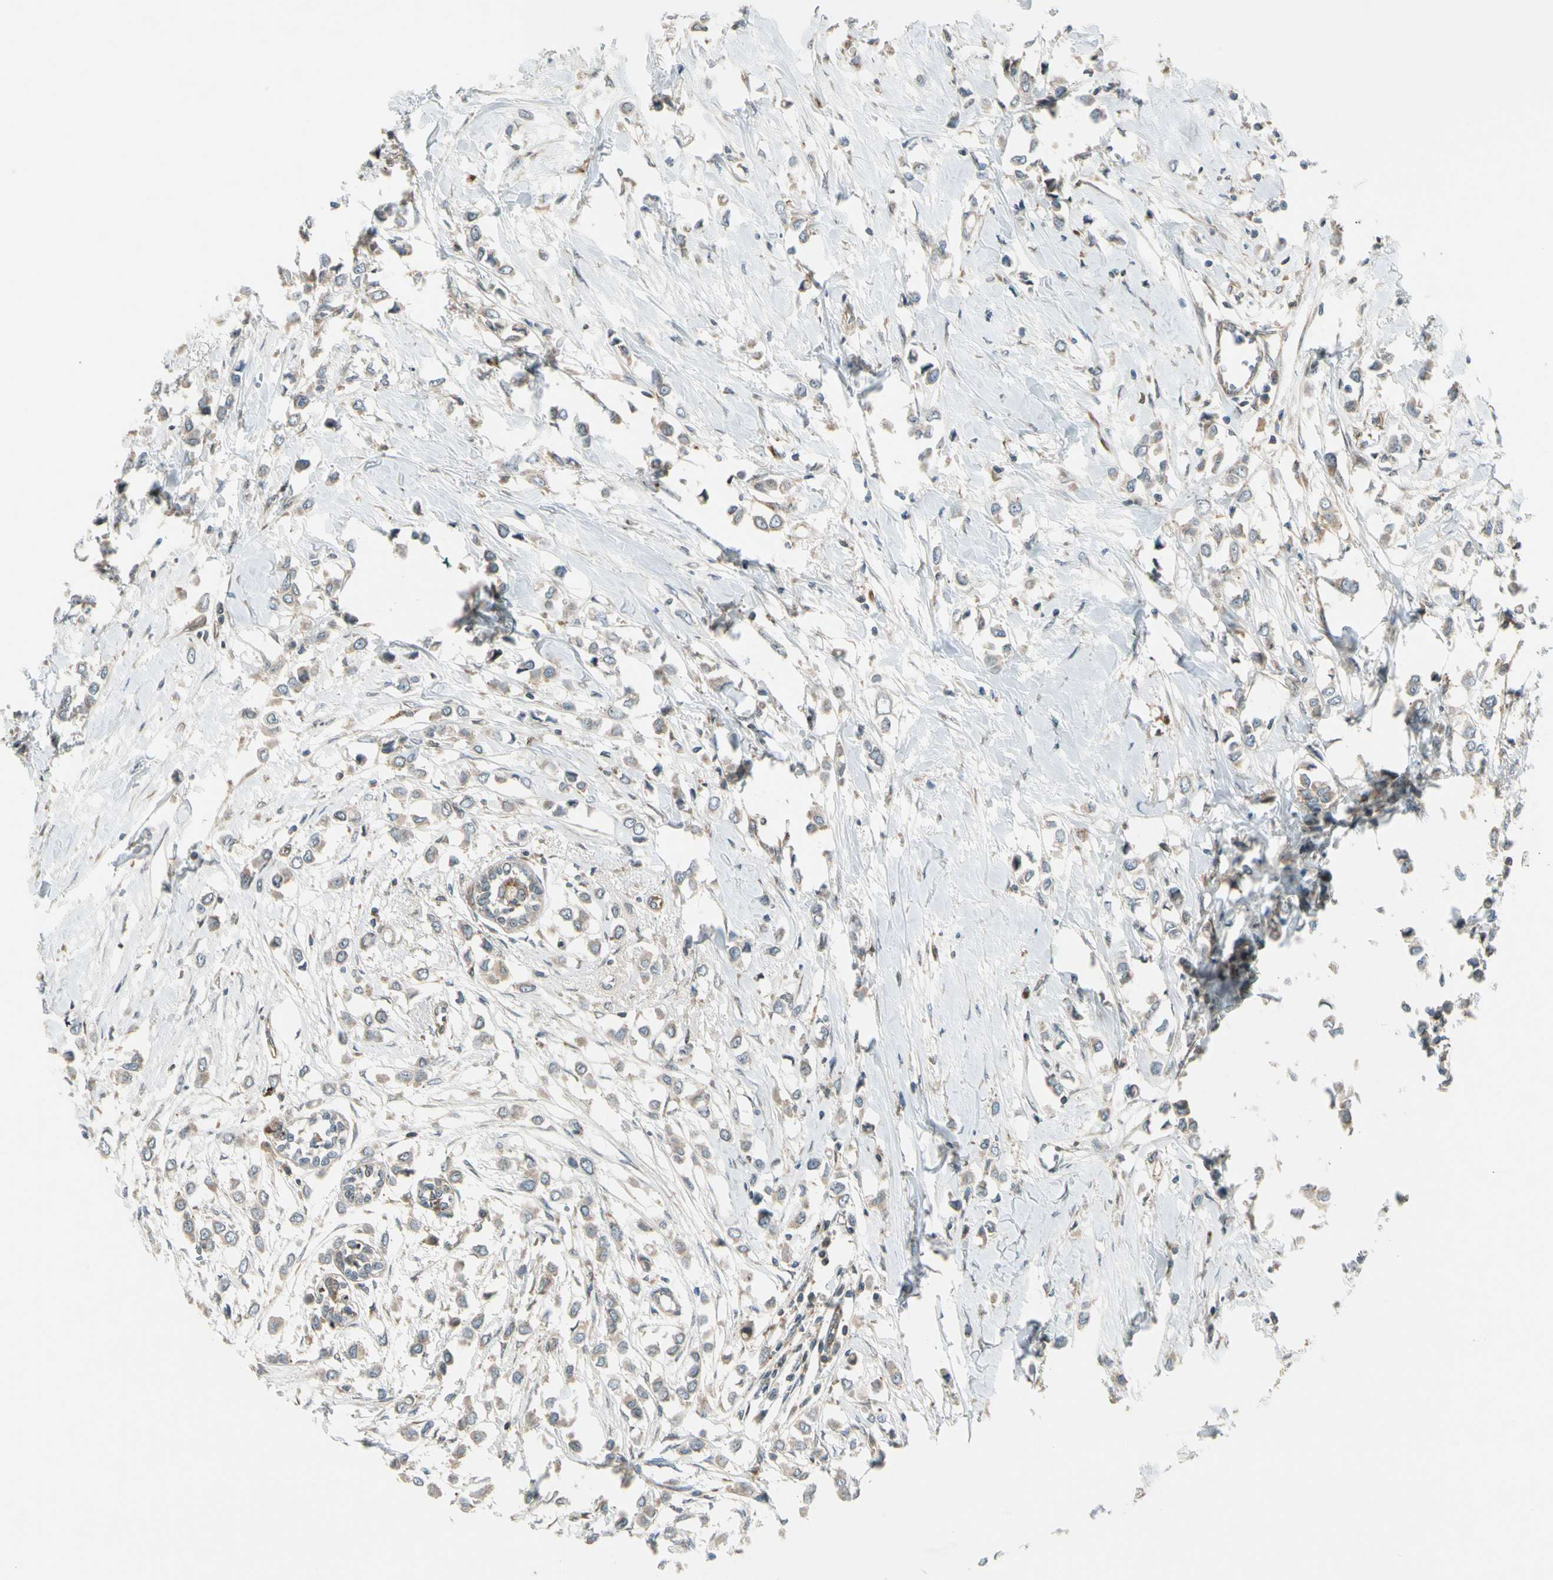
{"staining": {"intensity": "weak", "quantity": "25%-75%", "location": "cytoplasmic/membranous"}, "tissue": "breast cancer", "cell_type": "Tumor cells", "image_type": "cancer", "snomed": [{"axis": "morphology", "description": "Lobular carcinoma"}, {"axis": "topography", "description": "Breast"}], "caption": "Immunohistochemistry (IHC) micrograph of human breast cancer stained for a protein (brown), which reveals low levels of weak cytoplasmic/membranous staining in approximately 25%-75% of tumor cells.", "gene": "TRIO", "patient": {"sex": "female", "age": 51}}